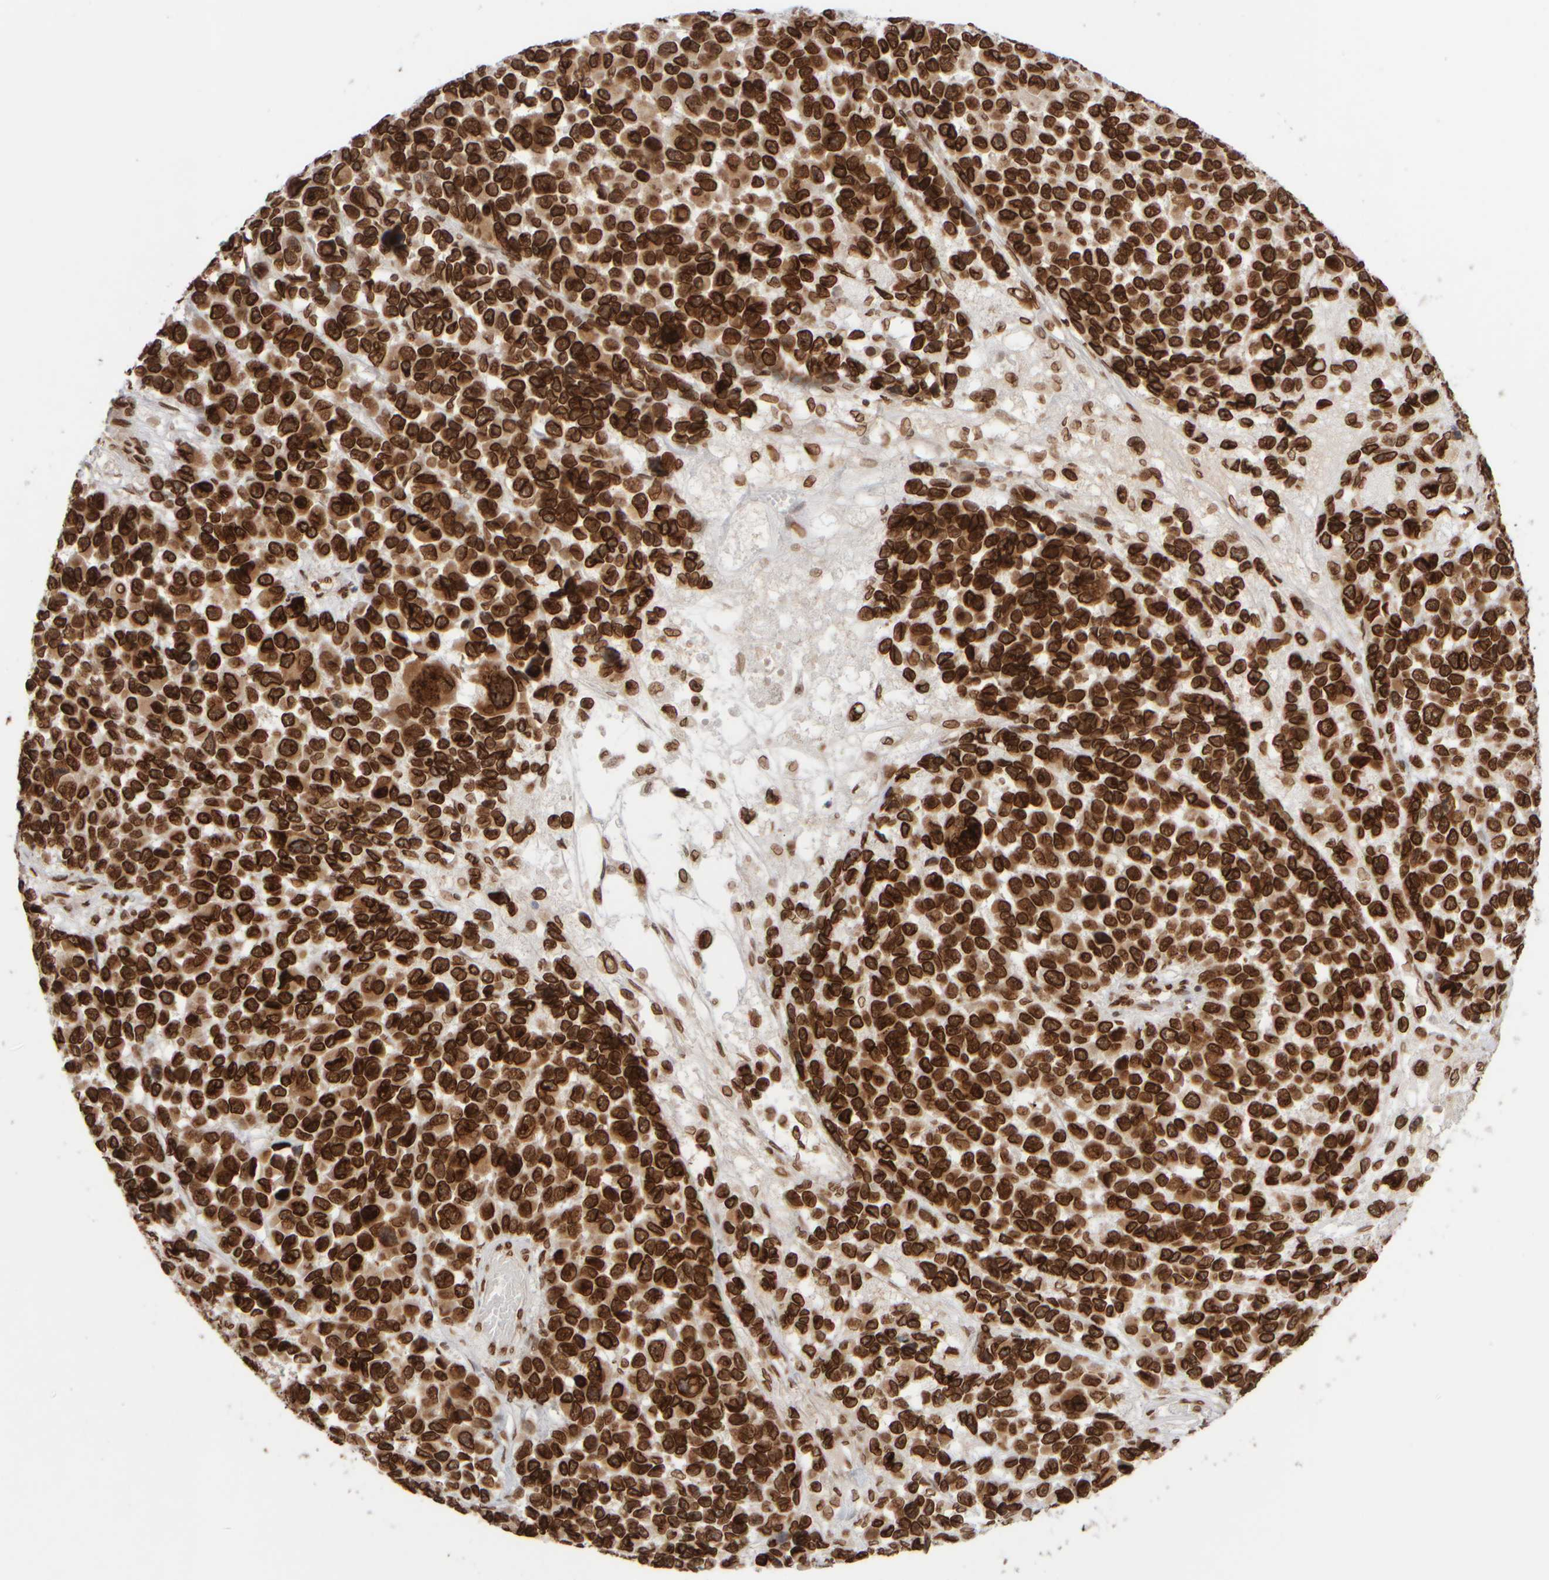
{"staining": {"intensity": "strong", "quantity": ">75%", "location": "nuclear"}, "tissue": "melanoma", "cell_type": "Tumor cells", "image_type": "cancer", "snomed": [{"axis": "morphology", "description": "Malignant melanoma, NOS"}, {"axis": "topography", "description": "Skin"}], "caption": "Strong nuclear protein staining is seen in approximately >75% of tumor cells in melanoma.", "gene": "ZC3HC1", "patient": {"sex": "male", "age": 53}}